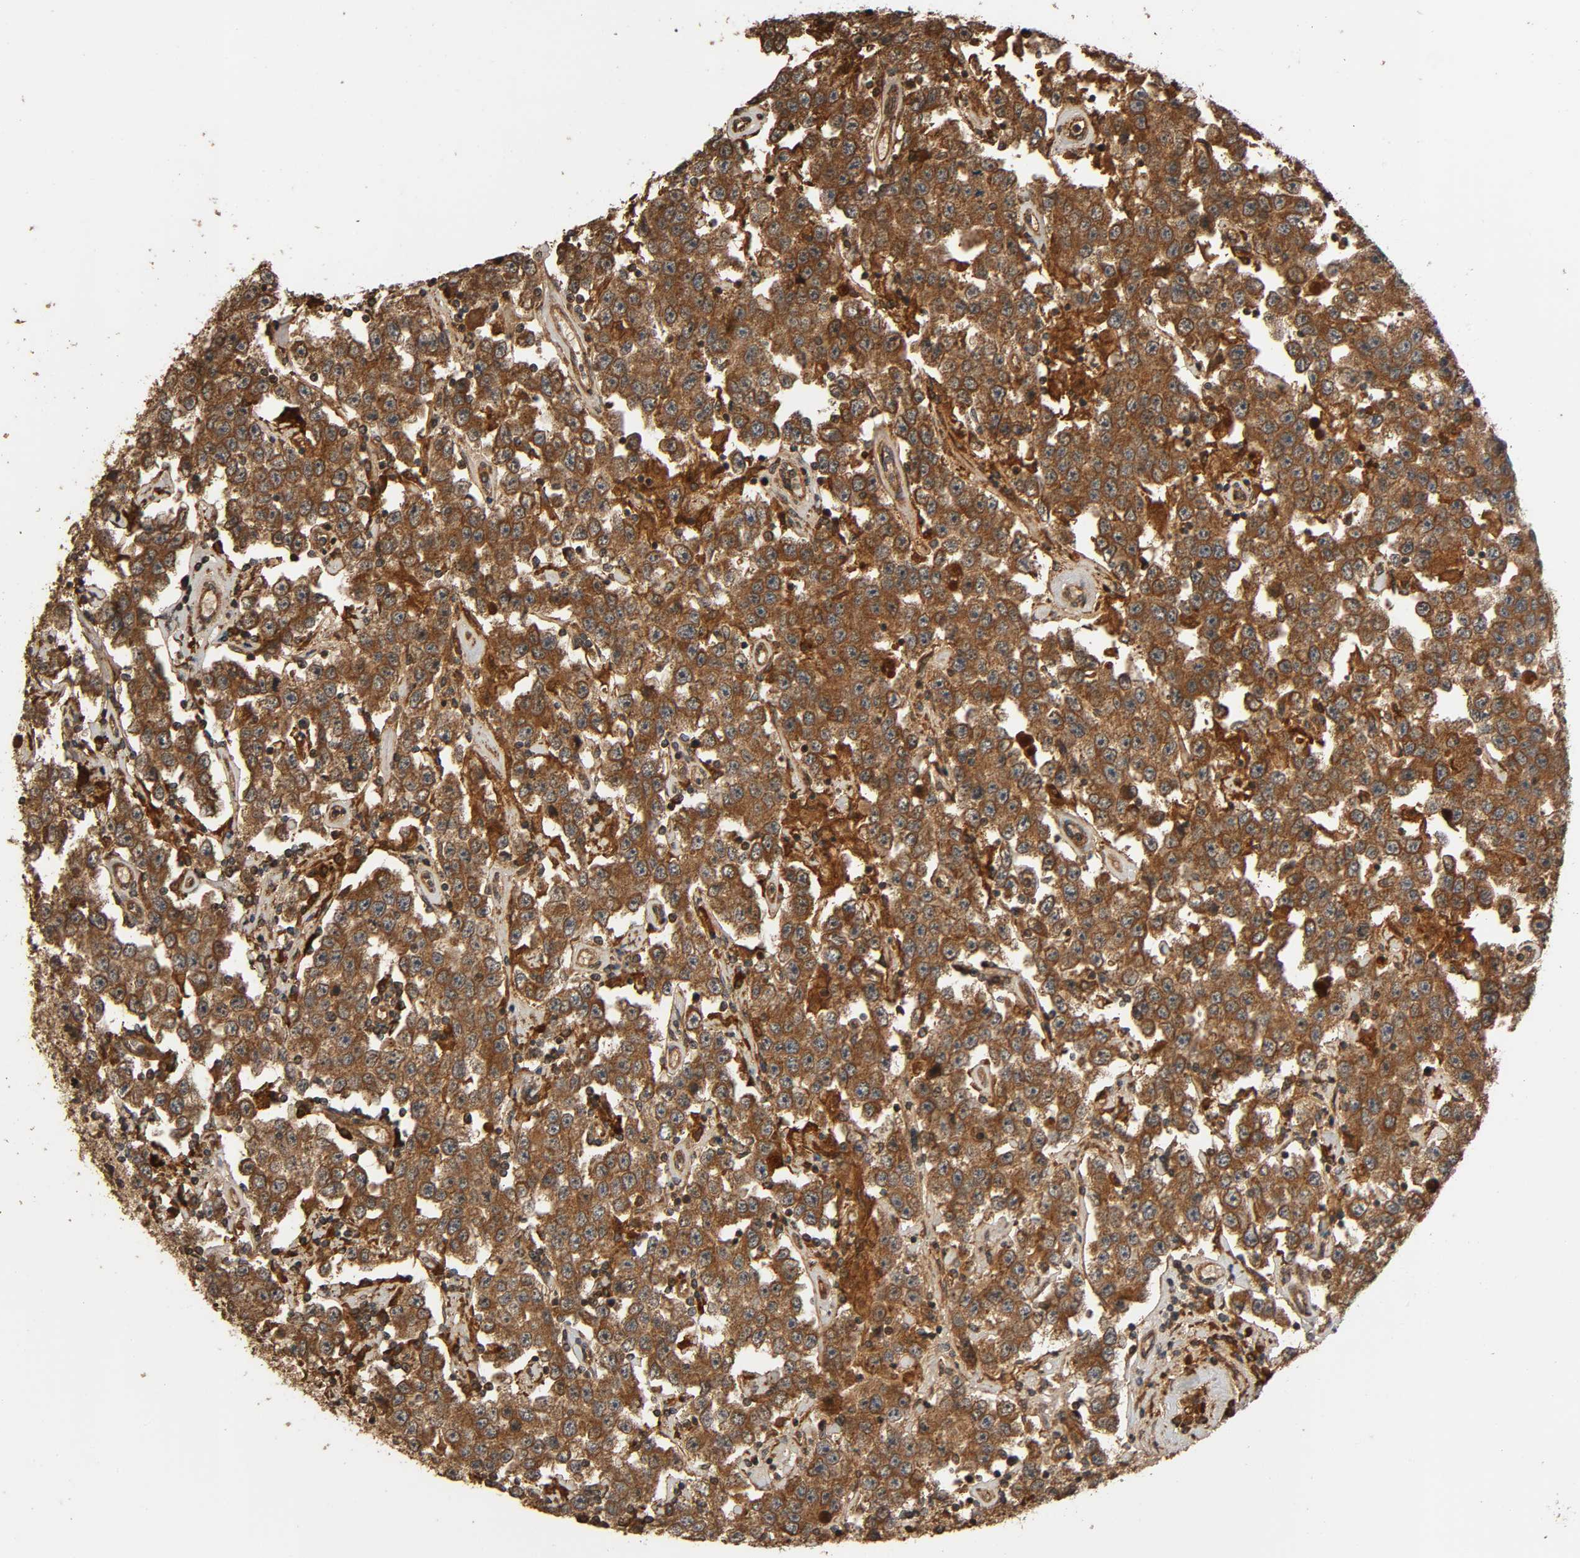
{"staining": {"intensity": "strong", "quantity": ">75%", "location": "cytoplasmic/membranous"}, "tissue": "testis cancer", "cell_type": "Tumor cells", "image_type": "cancer", "snomed": [{"axis": "morphology", "description": "Seminoma, NOS"}, {"axis": "topography", "description": "Testis"}], "caption": "DAB (3,3'-diaminobenzidine) immunohistochemical staining of human testis cancer (seminoma) shows strong cytoplasmic/membranous protein expression in approximately >75% of tumor cells.", "gene": "MAP3K8", "patient": {"sex": "male", "age": 52}}